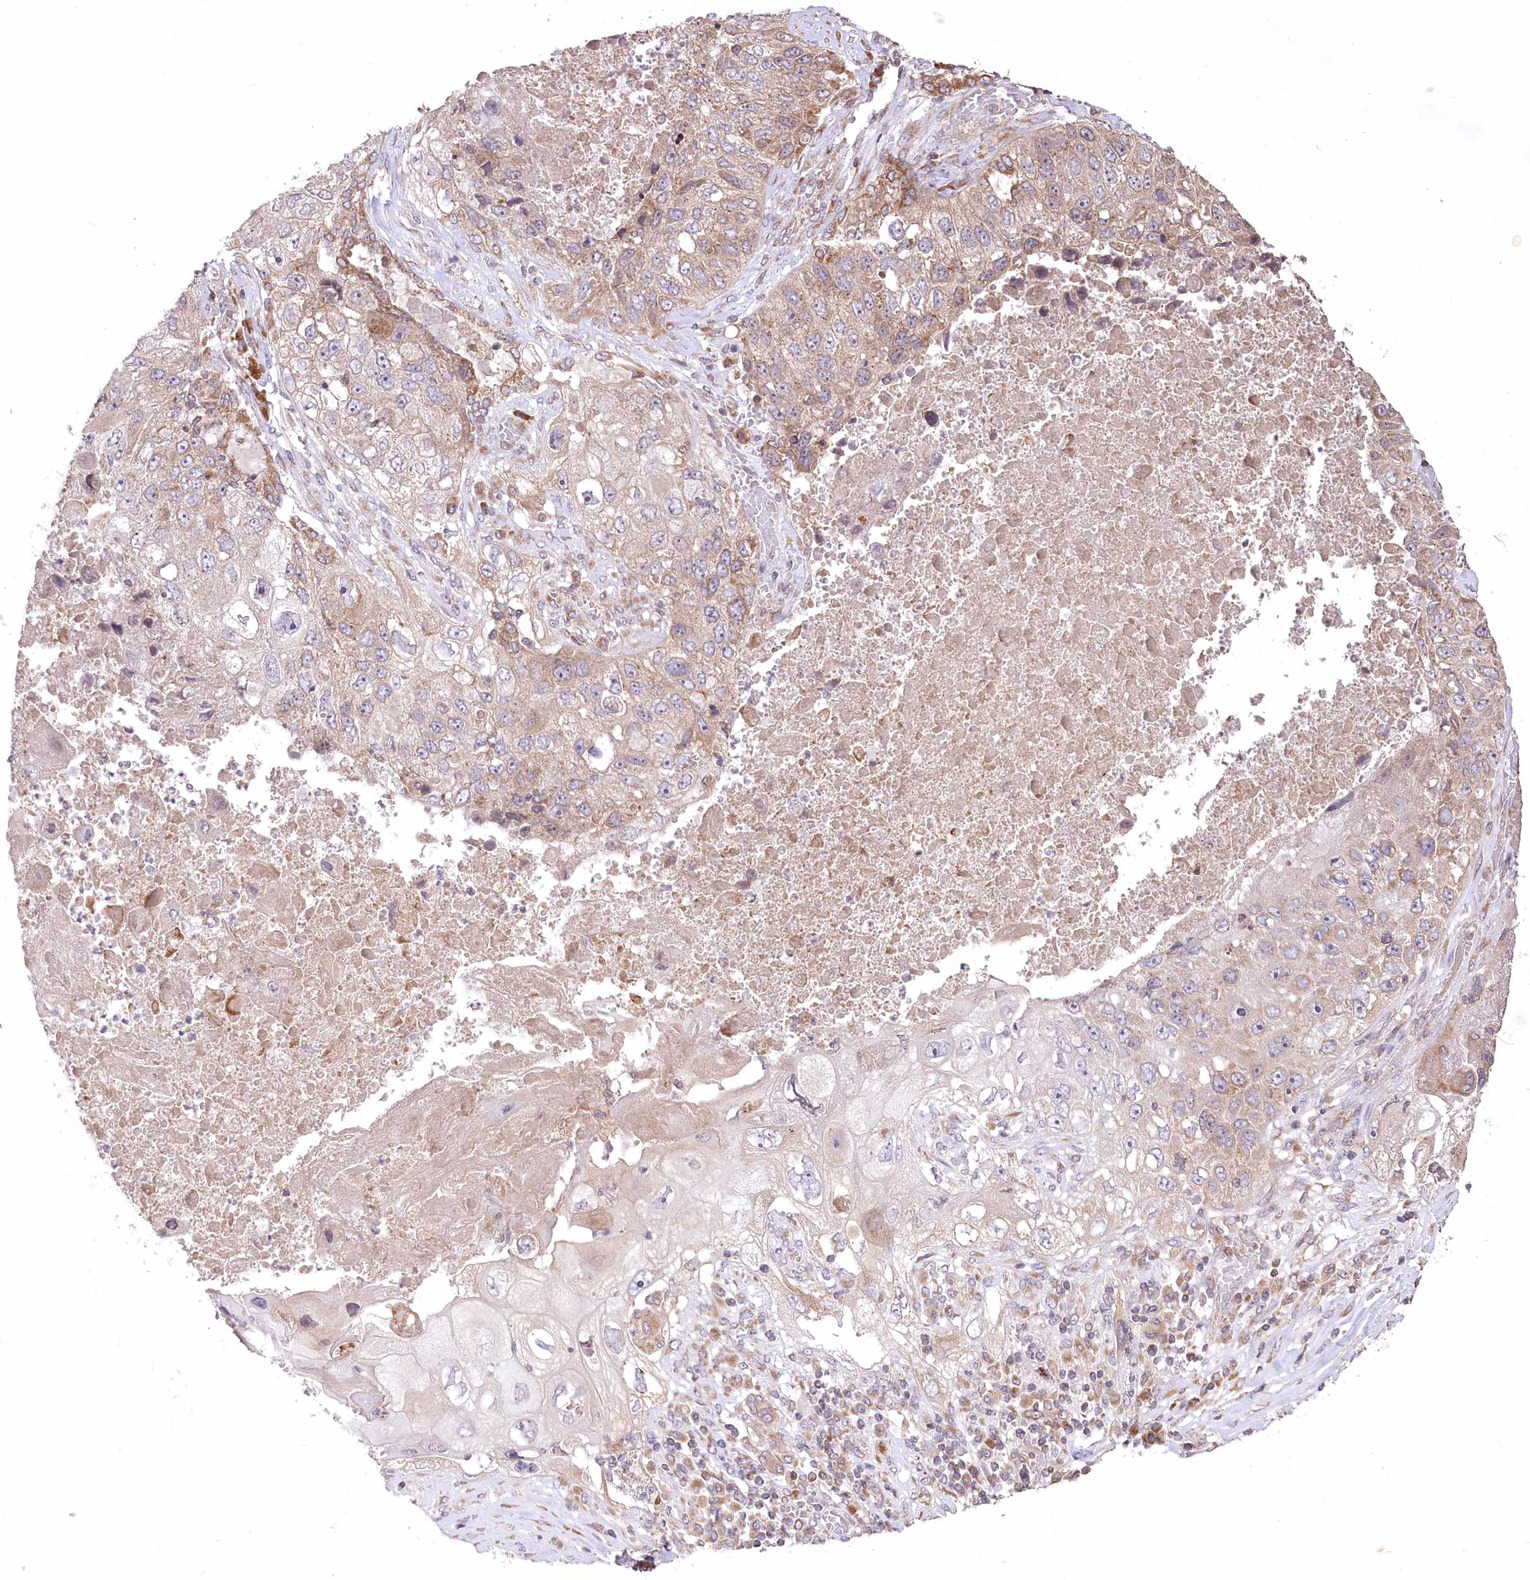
{"staining": {"intensity": "moderate", "quantity": "<25%", "location": "cytoplasmic/membranous"}, "tissue": "lung cancer", "cell_type": "Tumor cells", "image_type": "cancer", "snomed": [{"axis": "morphology", "description": "Squamous cell carcinoma, NOS"}, {"axis": "topography", "description": "Lung"}], "caption": "This photomicrograph reveals immunohistochemistry staining of human lung squamous cell carcinoma, with low moderate cytoplasmic/membranous expression in about <25% of tumor cells.", "gene": "STT3B", "patient": {"sex": "male", "age": 61}}